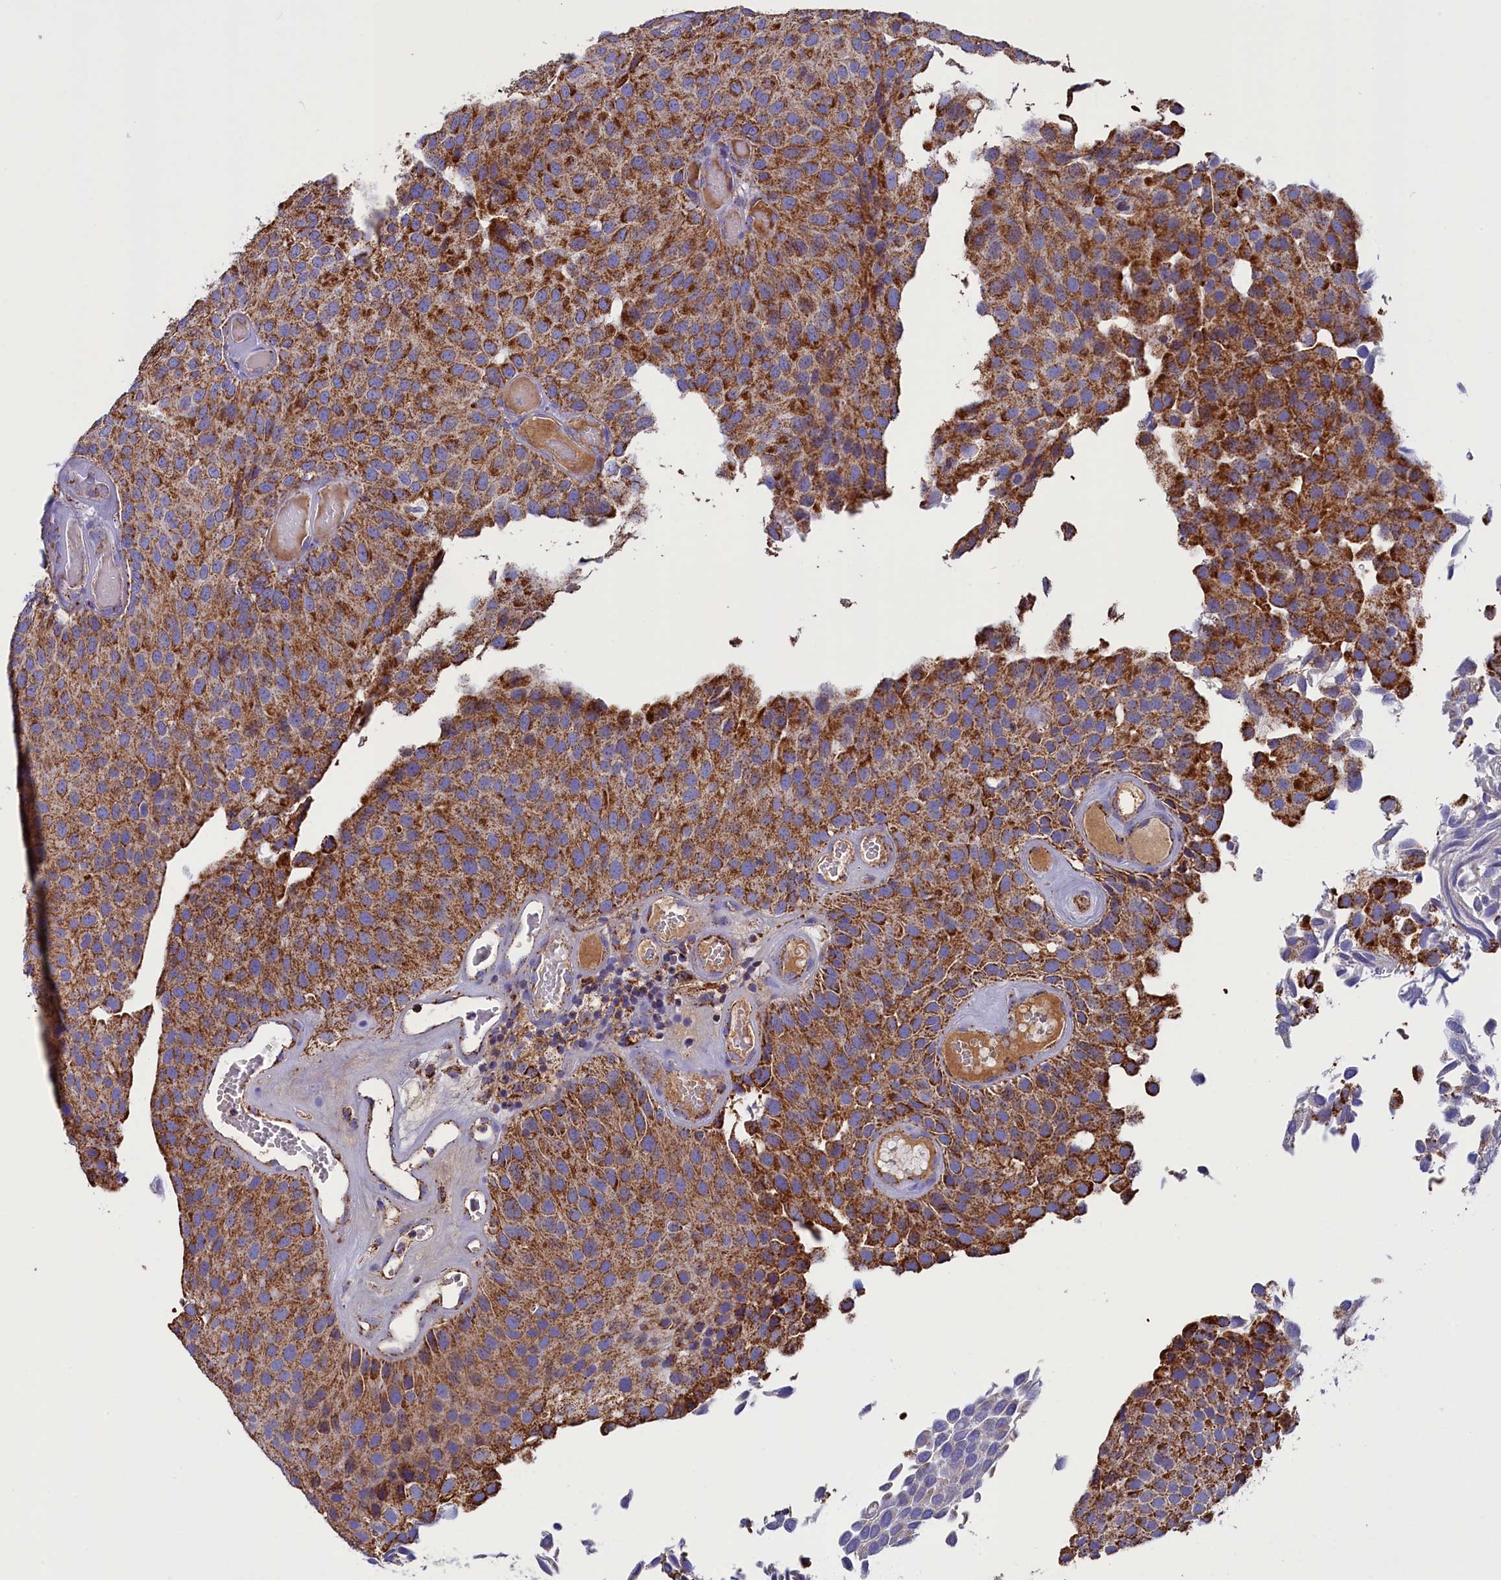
{"staining": {"intensity": "strong", "quantity": ">75%", "location": "cytoplasmic/membranous"}, "tissue": "urothelial cancer", "cell_type": "Tumor cells", "image_type": "cancer", "snomed": [{"axis": "morphology", "description": "Urothelial carcinoma, Low grade"}, {"axis": "topography", "description": "Urinary bladder"}], "caption": "Protein expression analysis of human urothelial cancer reveals strong cytoplasmic/membranous positivity in about >75% of tumor cells.", "gene": "SLC39A3", "patient": {"sex": "male", "age": 89}}